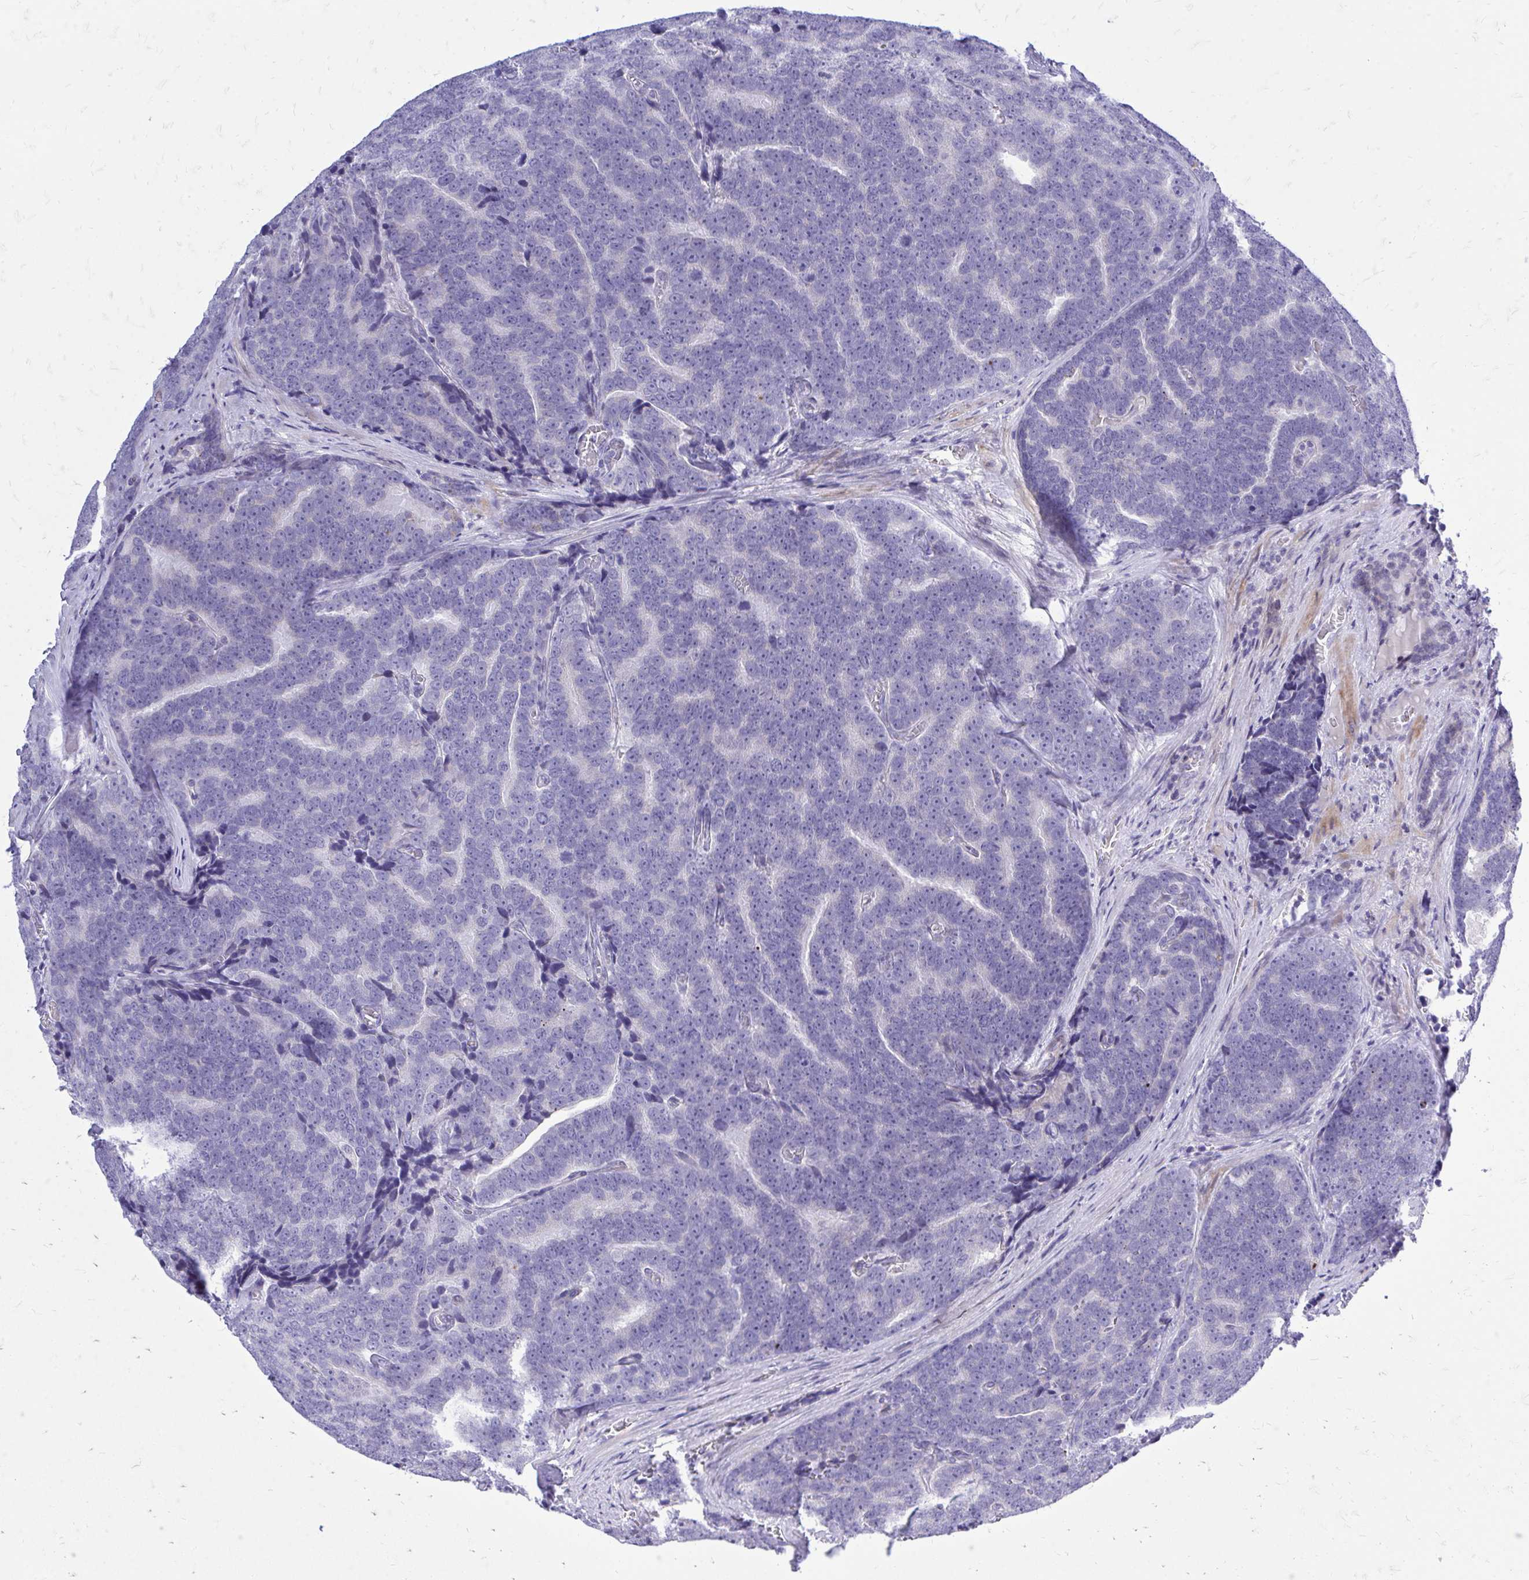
{"staining": {"intensity": "moderate", "quantity": "<25%", "location": "cytoplasmic/membranous"}, "tissue": "prostate cancer", "cell_type": "Tumor cells", "image_type": "cancer", "snomed": [{"axis": "morphology", "description": "Adenocarcinoma, Low grade"}, {"axis": "topography", "description": "Prostate"}], "caption": "DAB (3,3'-diaminobenzidine) immunohistochemical staining of human low-grade adenocarcinoma (prostate) exhibits moderate cytoplasmic/membranous protein expression in about <25% of tumor cells.", "gene": "GABRA1", "patient": {"sex": "male", "age": 62}}